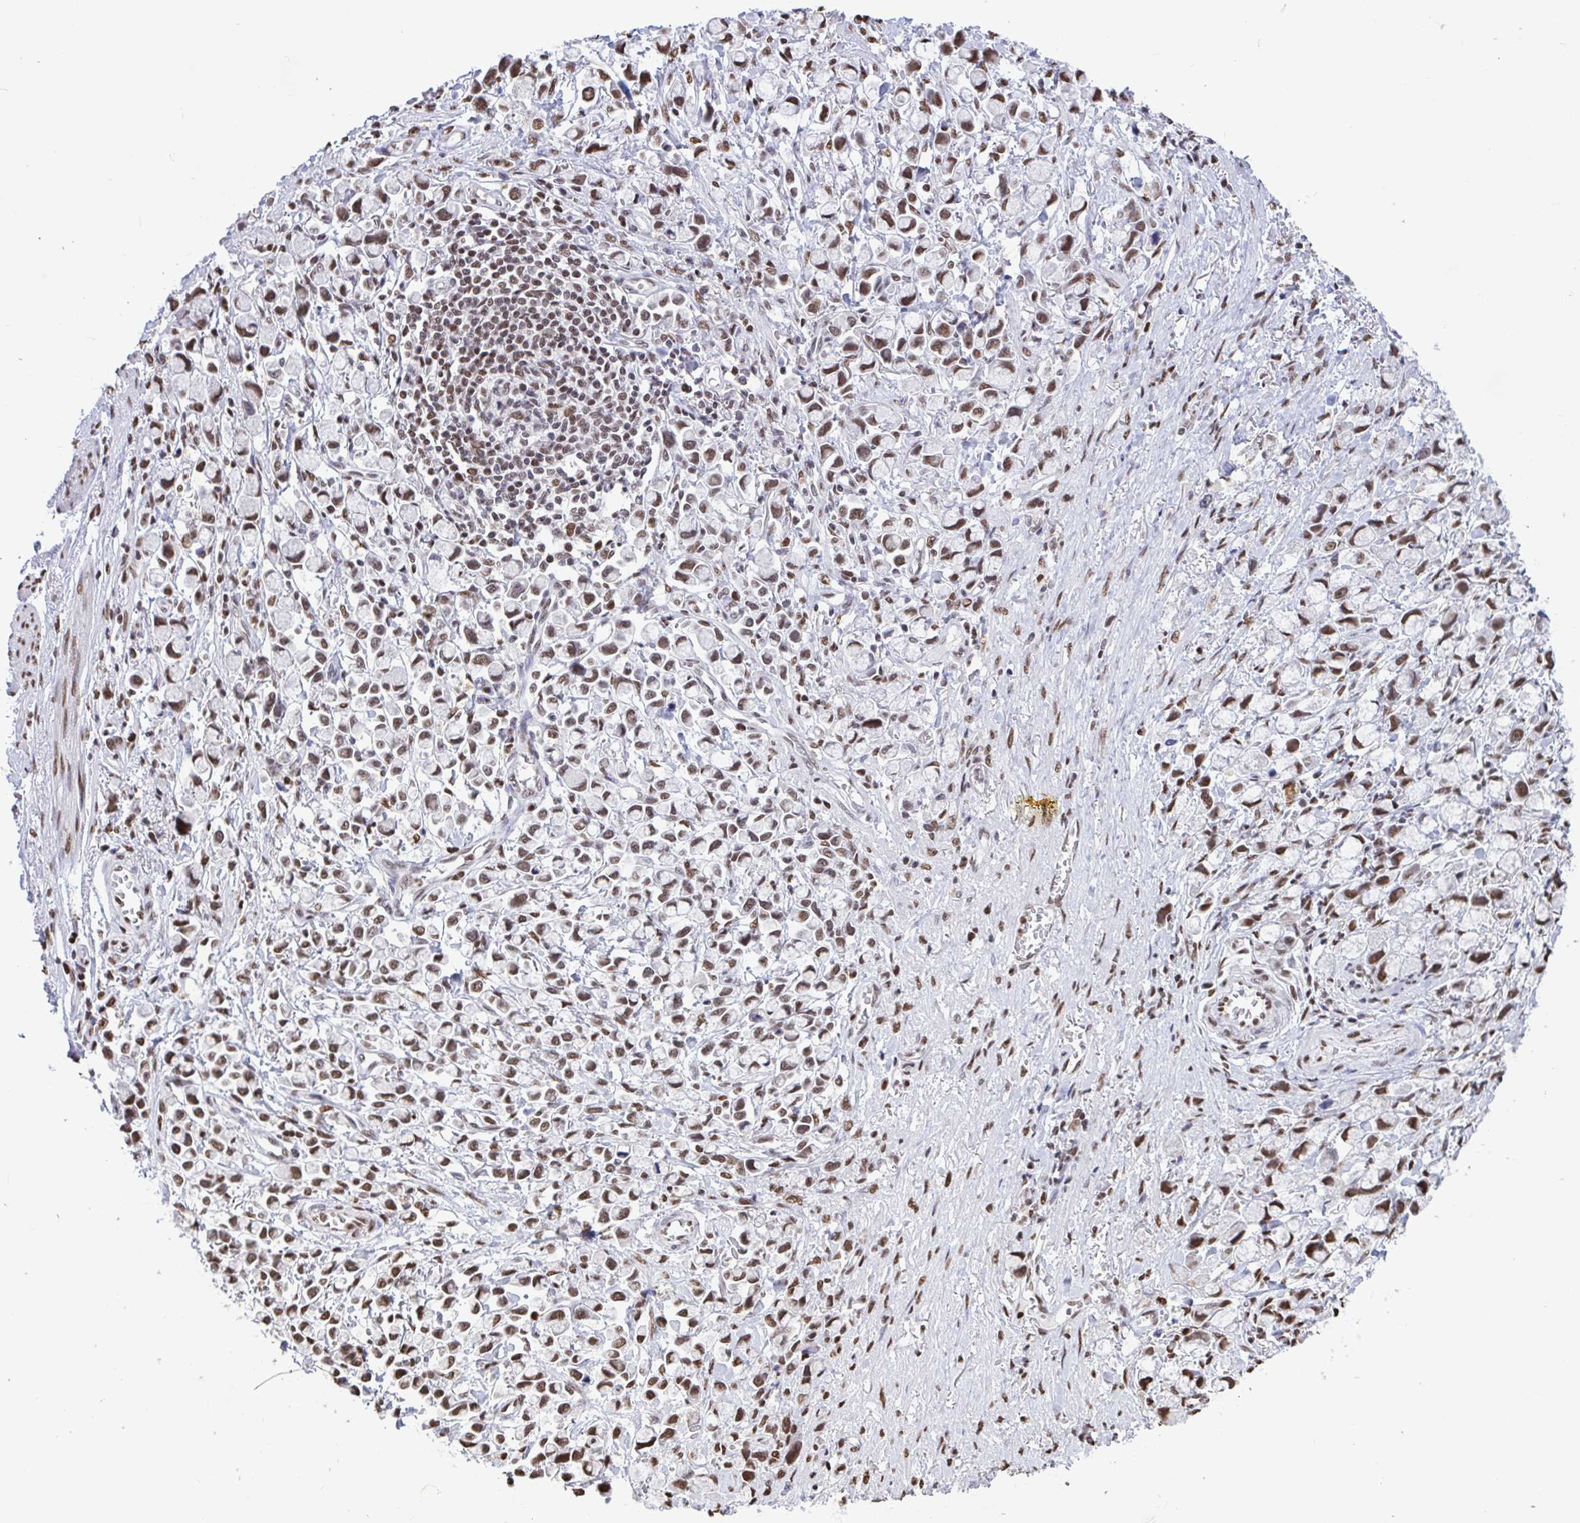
{"staining": {"intensity": "moderate", "quantity": ">75%", "location": "nuclear"}, "tissue": "stomach cancer", "cell_type": "Tumor cells", "image_type": "cancer", "snomed": [{"axis": "morphology", "description": "Adenocarcinoma, NOS"}, {"axis": "topography", "description": "Stomach"}], "caption": "Immunohistochemical staining of human stomach cancer (adenocarcinoma) shows medium levels of moderate nuclear protein expression in about >75% of tumor cells.", "gene": "HNRNPDL", "patient": {"sex": "female", "age": 81}}